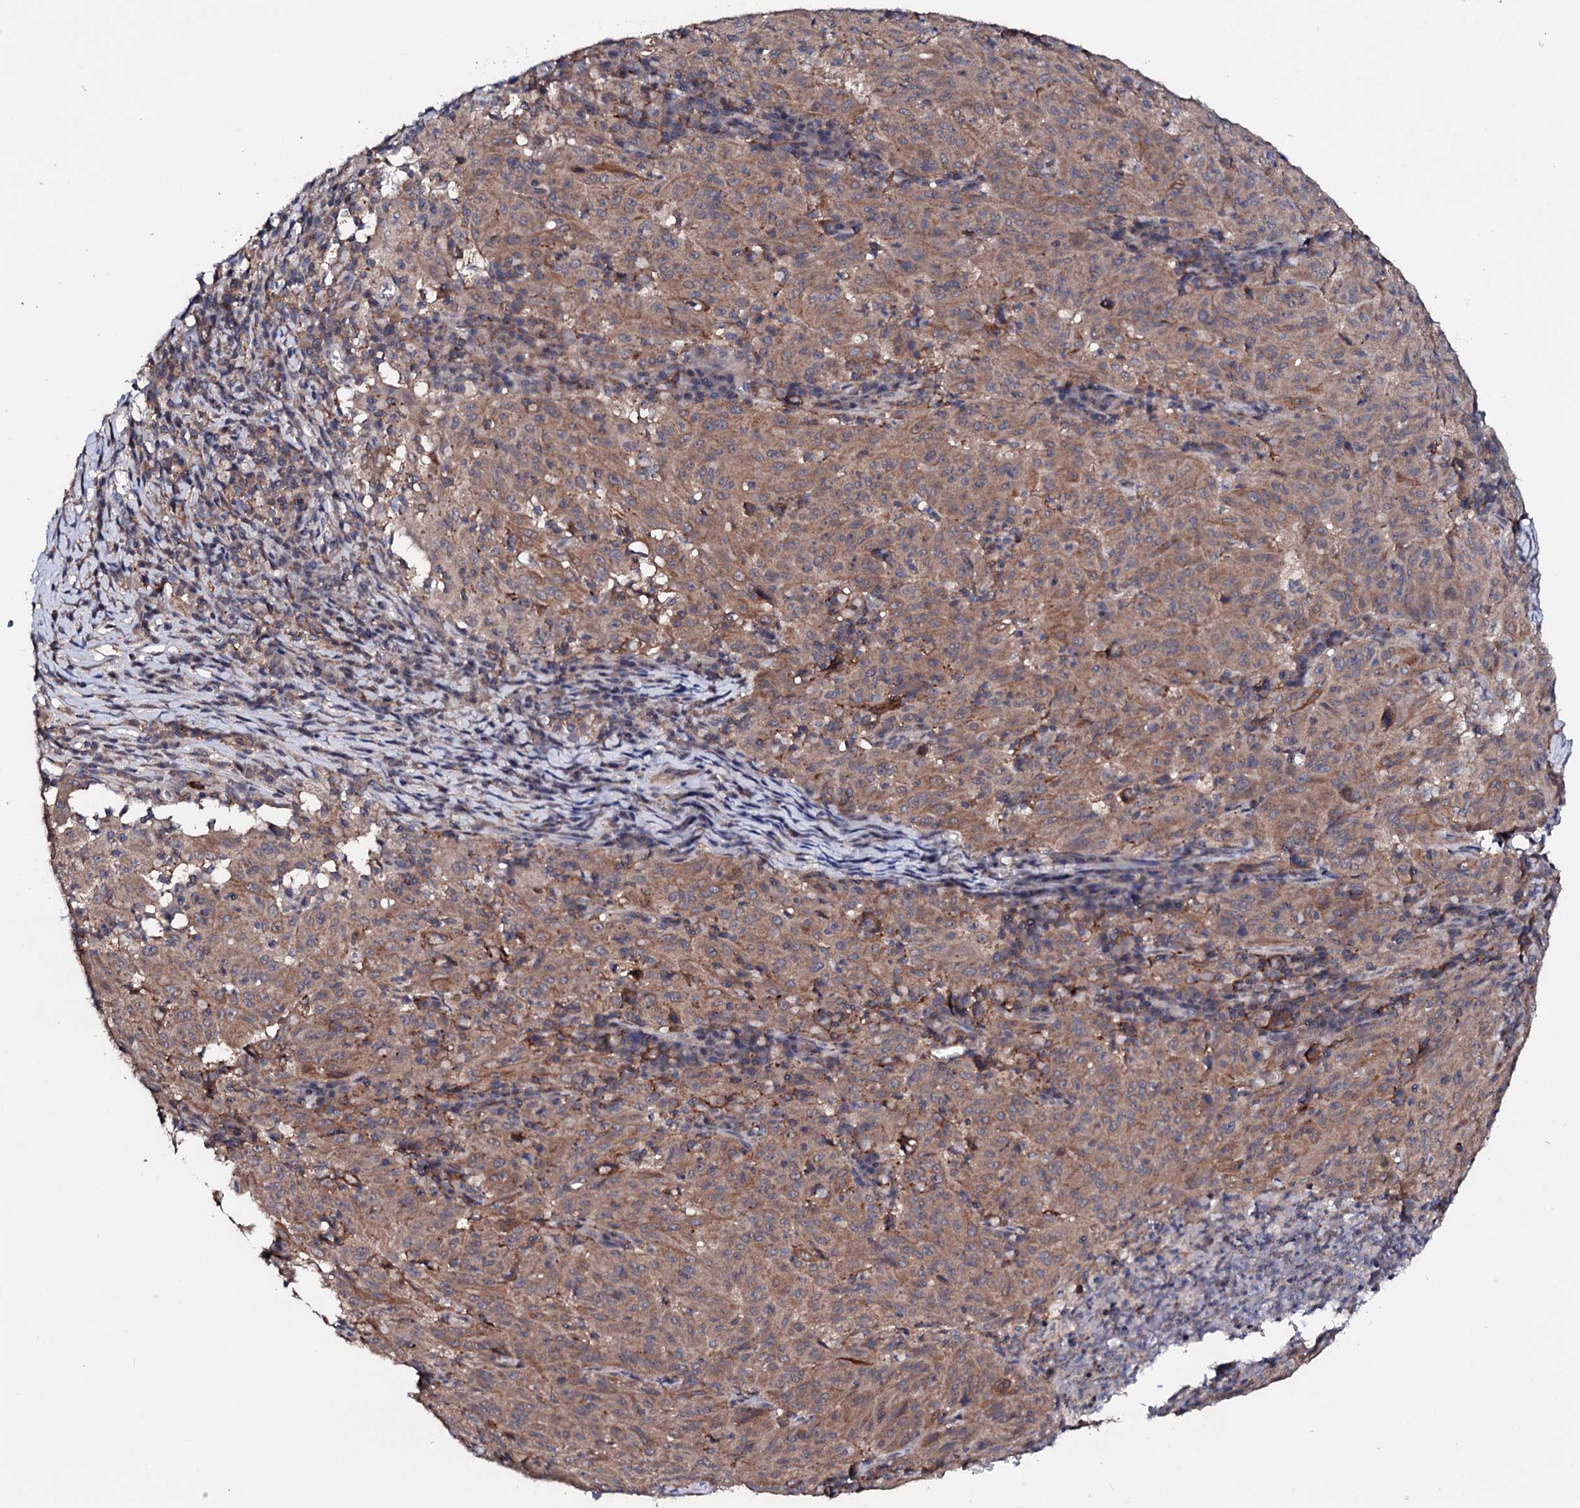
{"staining": {"intensity": "moderate", "quantity": ">75%", "location": "cytoplasmic/membranous"}, "tissue": "pancreatic cancer", "cell_type": "Tumor cells", "image_type": "cancer", "snomed": [{"axis": "morphology", "description": "Adenocarcinoma, NOS"}, {"axis": "topography", "description": "Pancreas"}], "caption": "About >75% of tumor cells in human adenocarcinoma (pancreatic) display moderate cytoplasmic/membranous protein expression as visualized by brown immunohistochemical staining.", "gene": "EDC3", "patient": {"sex": "male", "age": 63}}